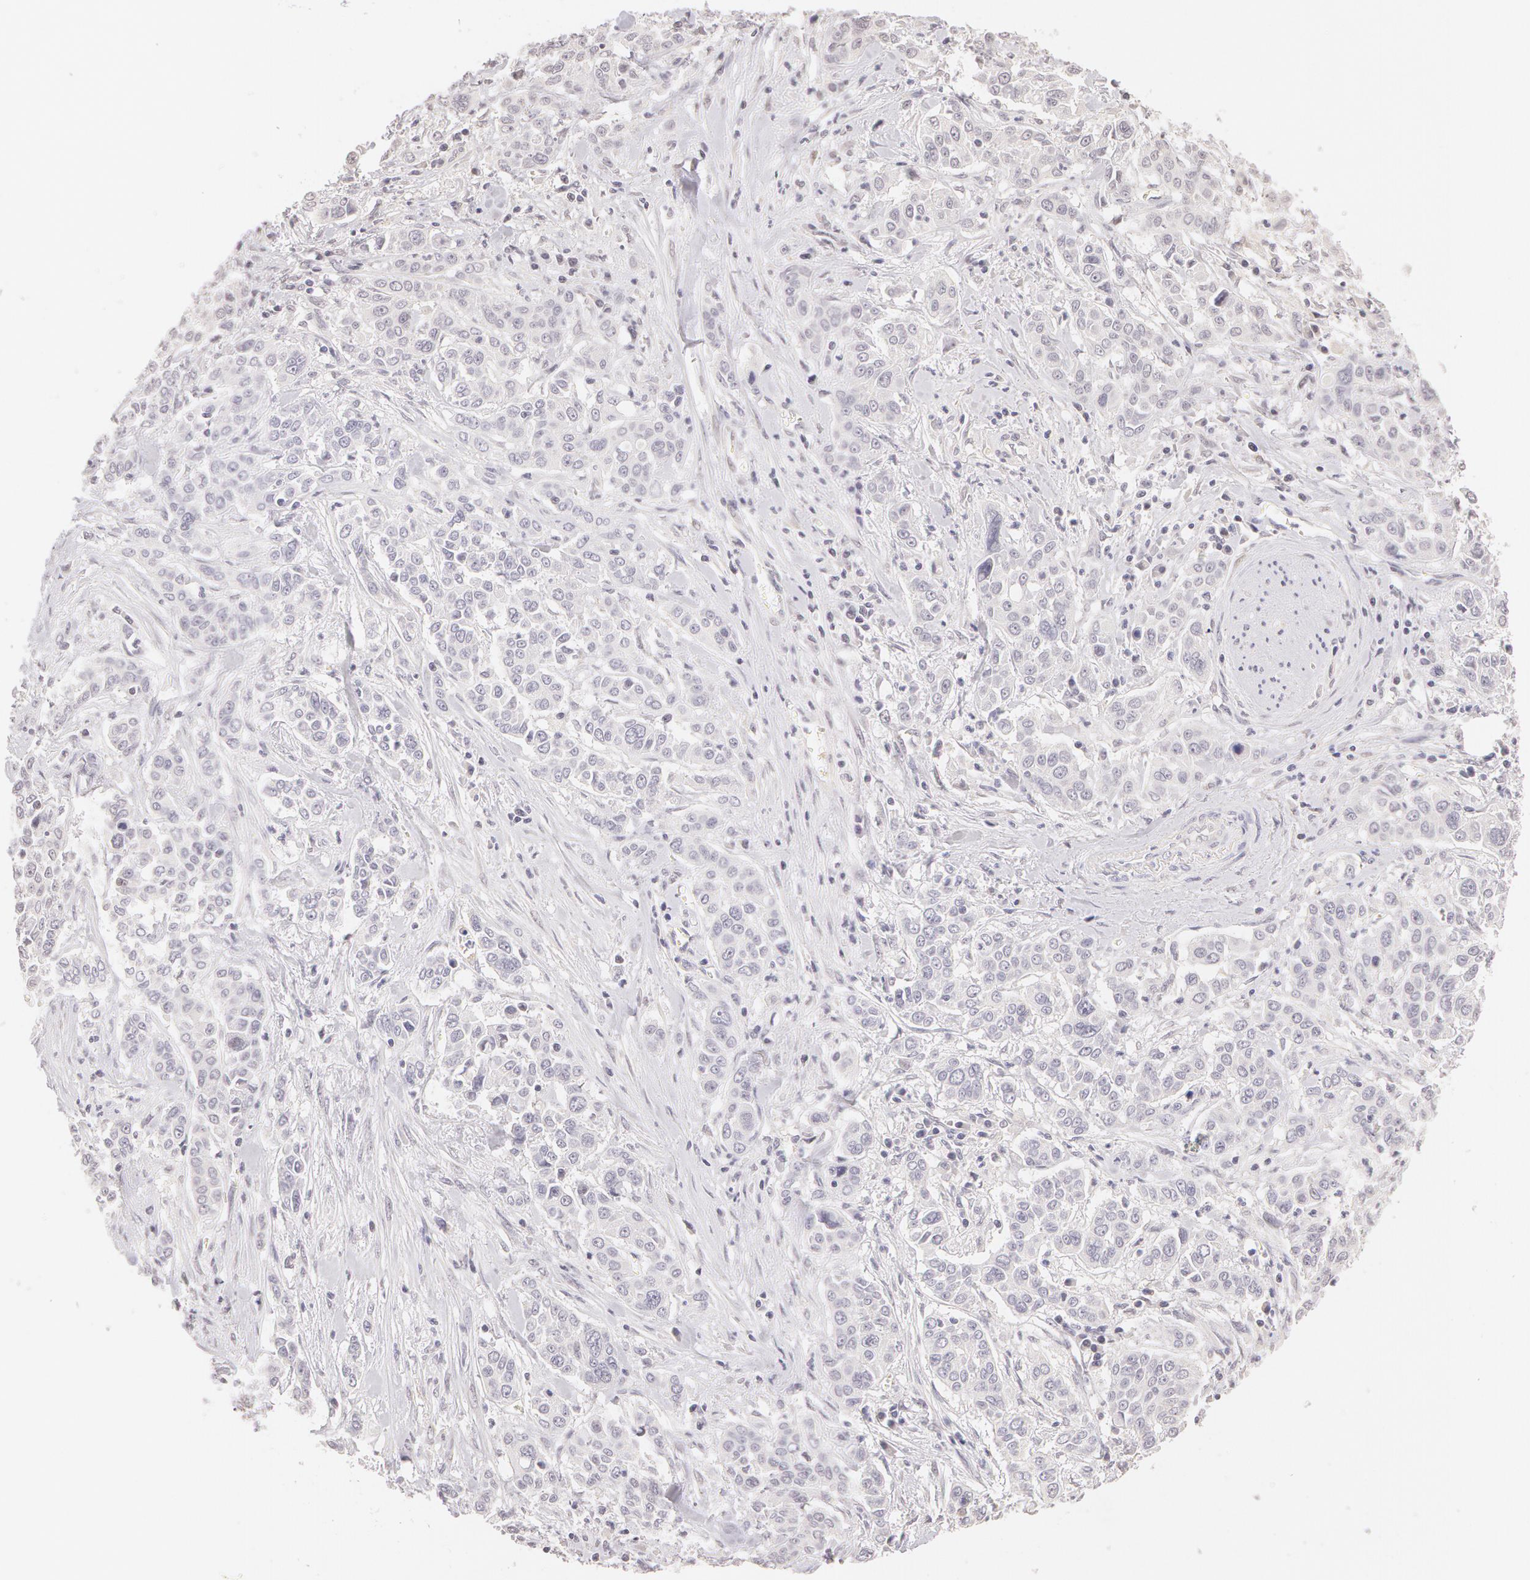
{"staining": {"intensity": "negative", "quantity": "none", "location": "none"}, "tissue": "pancreatic cancer", "cell_type": "Tumor cells", "image_type": "cancer", "snomed": [{"axis": "morphology", "description": "Adenocarcinoma, NOS"}, {"axis": "topography", "description": "Pancreas"}], "caption": "Immunohistochemistry (IHC) of human pancreatic cancer reveals no positivity in tumor cells.", "gene": "ZNF597", "patient": {"sex": "female", "age": 52}}